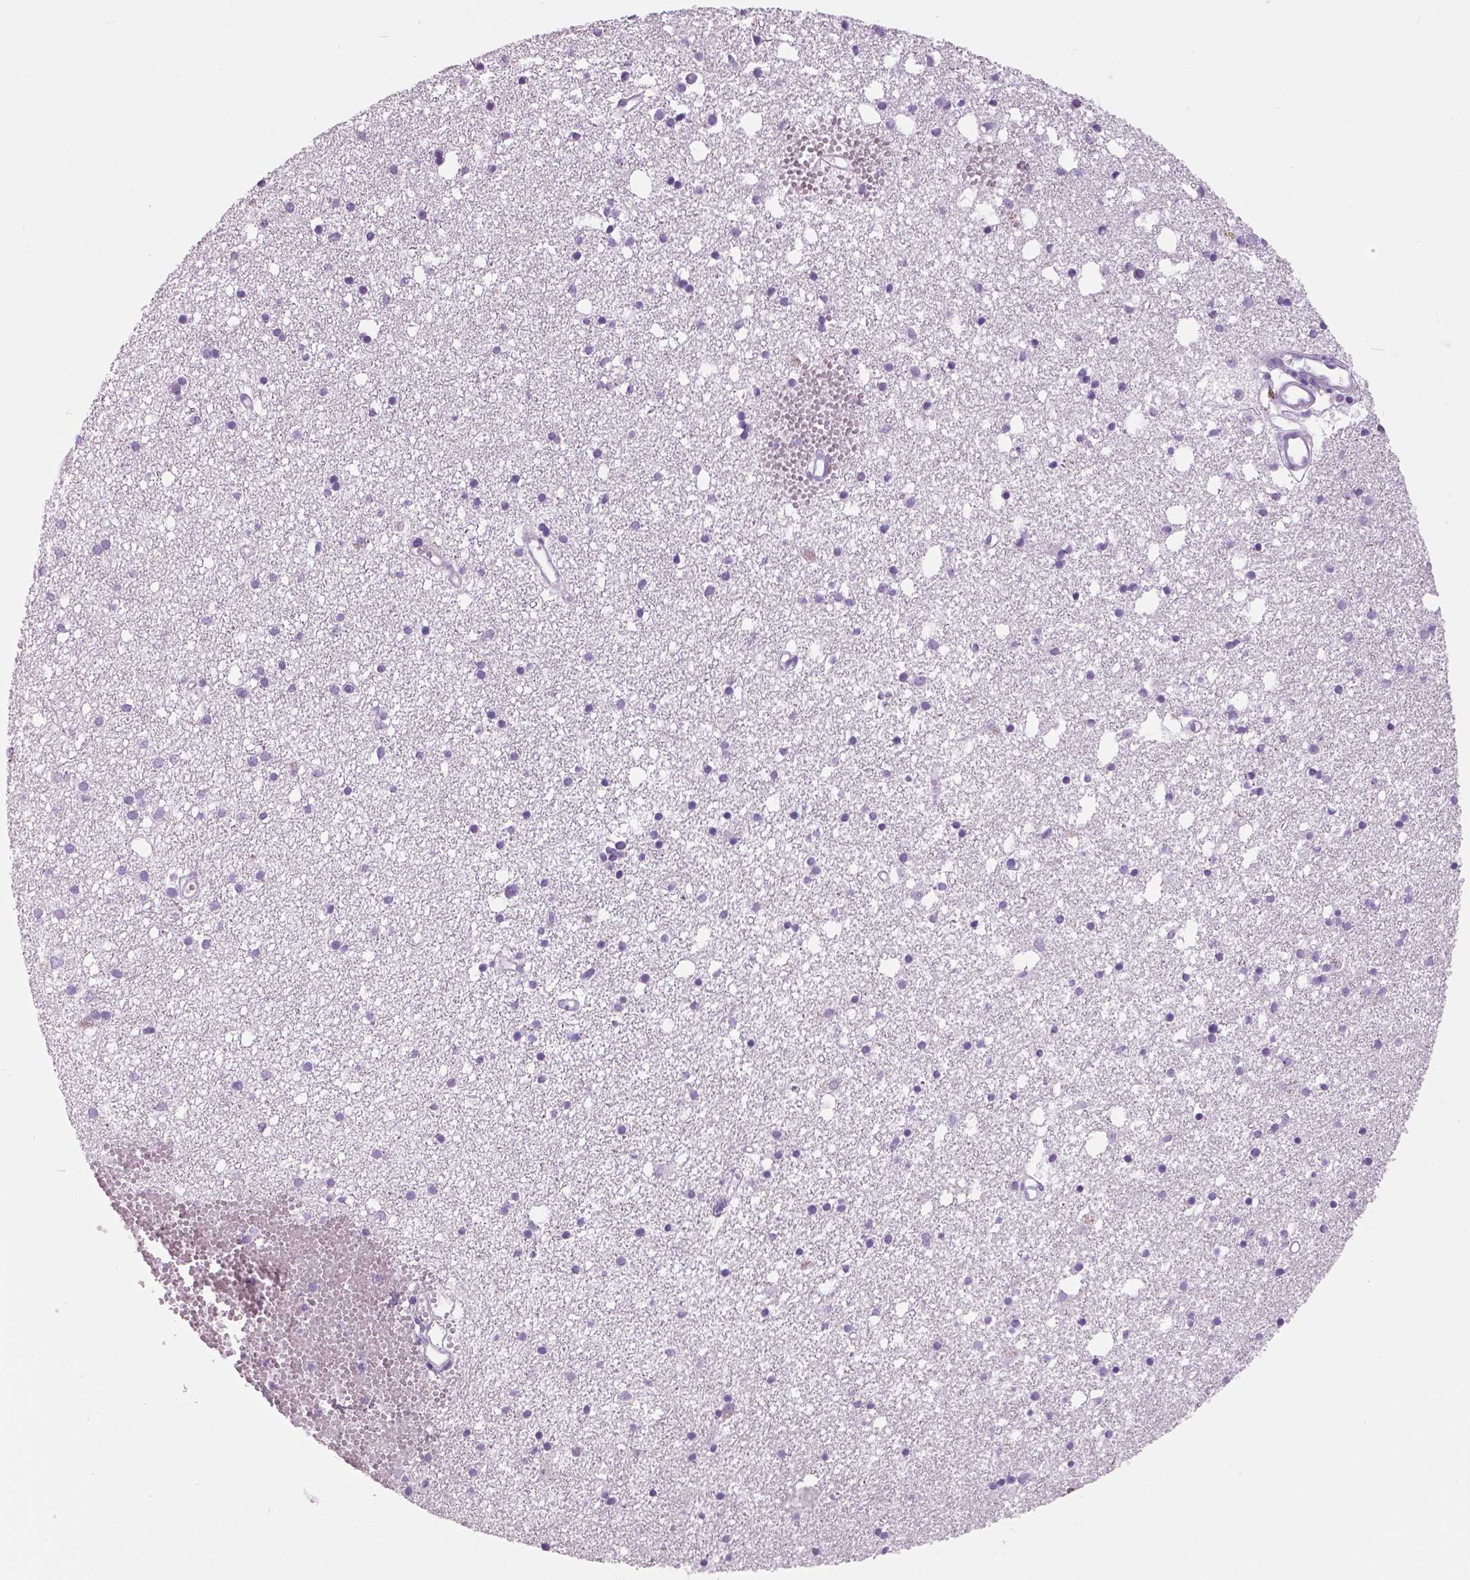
{"staining": {"intensity": "negative", "quantity": "none", "location": "none"}, "tissue": "cerebral cortex", "cell_type": "Endothelial cells", "image_type": "normal", "snomed": [{"axis": "morphology", "description": "Normal tissue, NOS"}, {"axis": "morphology", "description": "Glioma, malignant, High grade"}, {"axis": "topography", "description": "Cerebral cortex"}], "caption": "IHC histopathology image of benign human cerebral cortex stained for a protein (brown), which reveals no expression in endothelial cells.", "gene": "SFTPD", "patient": {"sex": "male", "age": 71}}